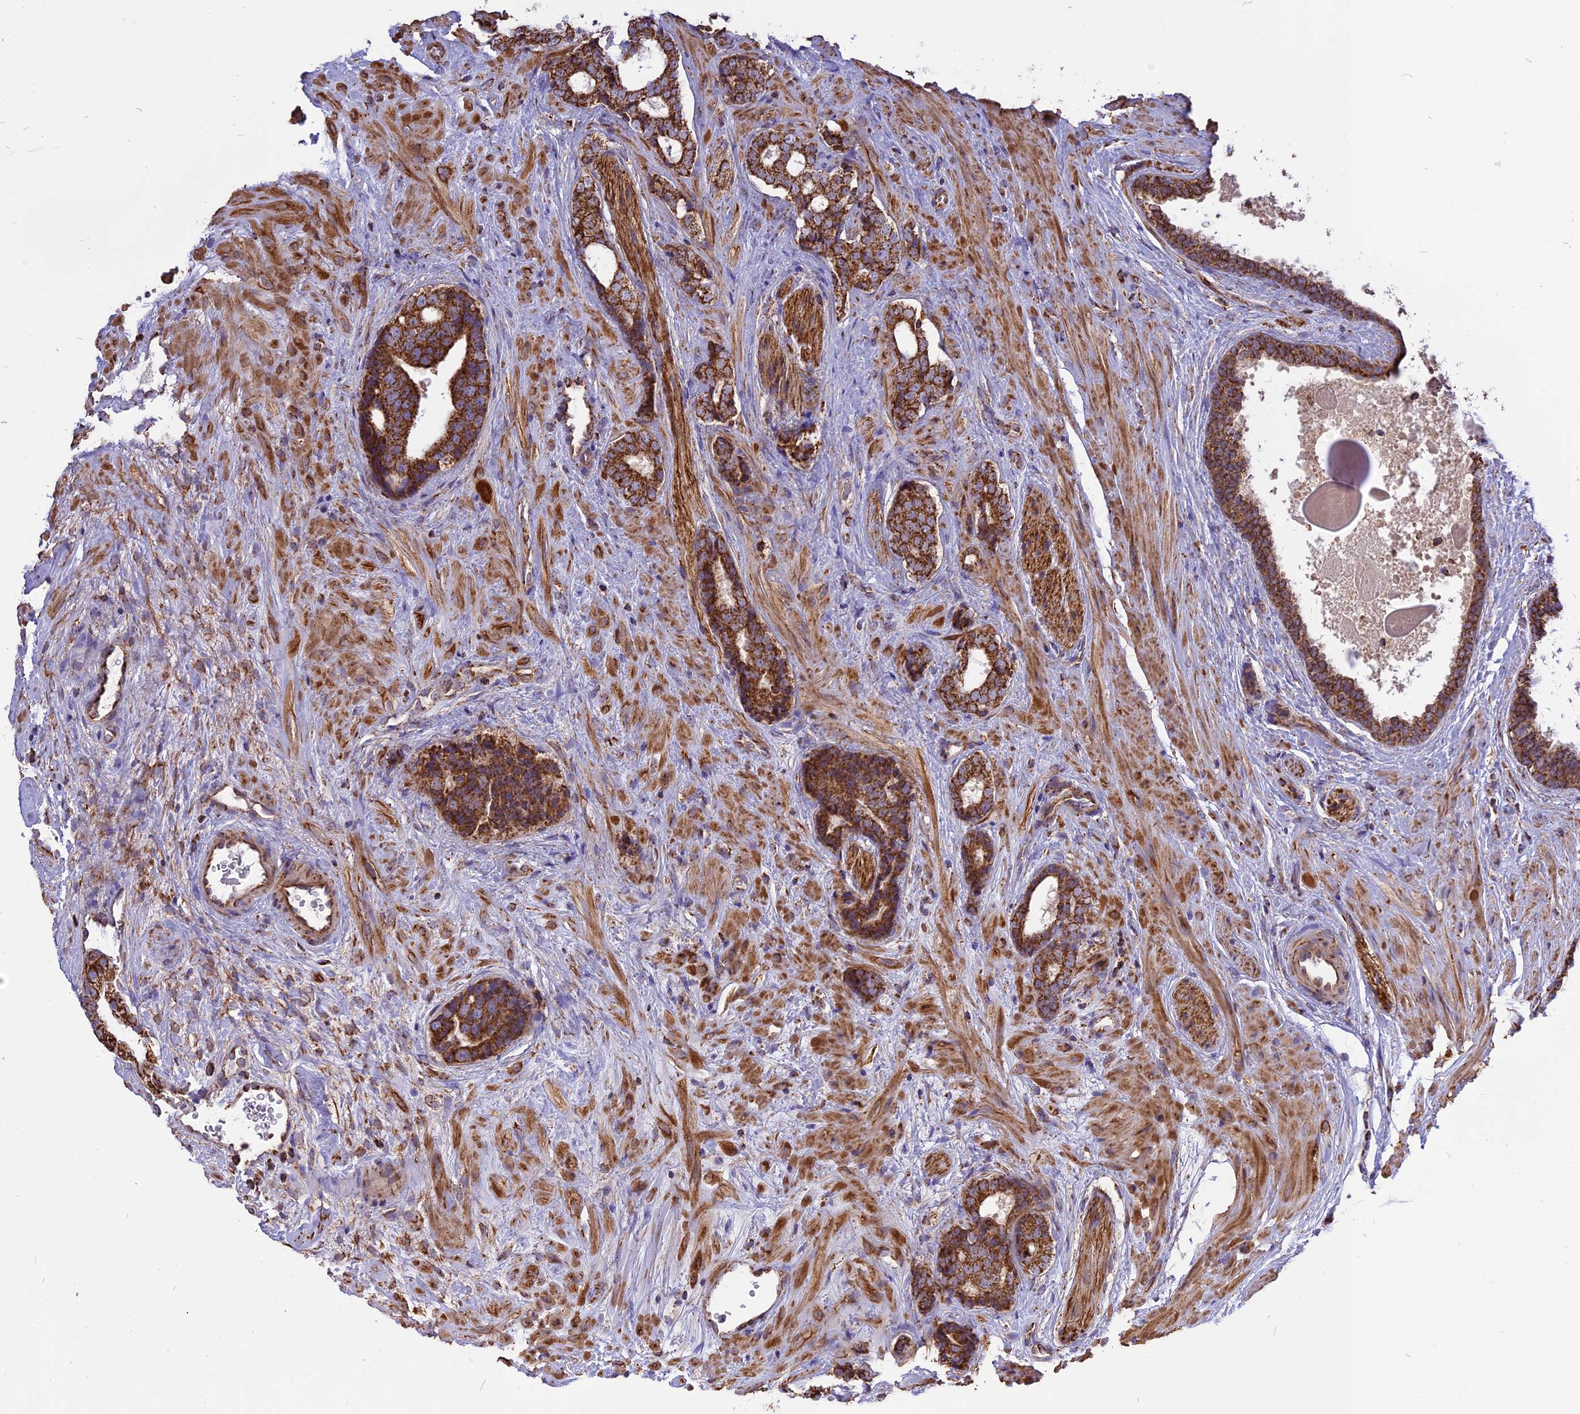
{"staining": {"intensity": "strong", "quantity": ">75%", "location": "cytoplasmic/membranous"}, "tissue": "prostate cancer", "cell_type": "Tumor cells", "image_type": "cancer", "snomed": [{"axis": "morphology", "description": "Adenocarcinoma, High grade"}, {"axis": "topography", "description": "Prostate"}], "caption": "The immunohistochemical stain labels strong cytoplasmic/membranous staining in tumor cells of prostate cancer tissue. (IHC, brightfield microscopy, high magnification).", "gene": "TTC4", "patient": {"sex": "male", "age": 56}}